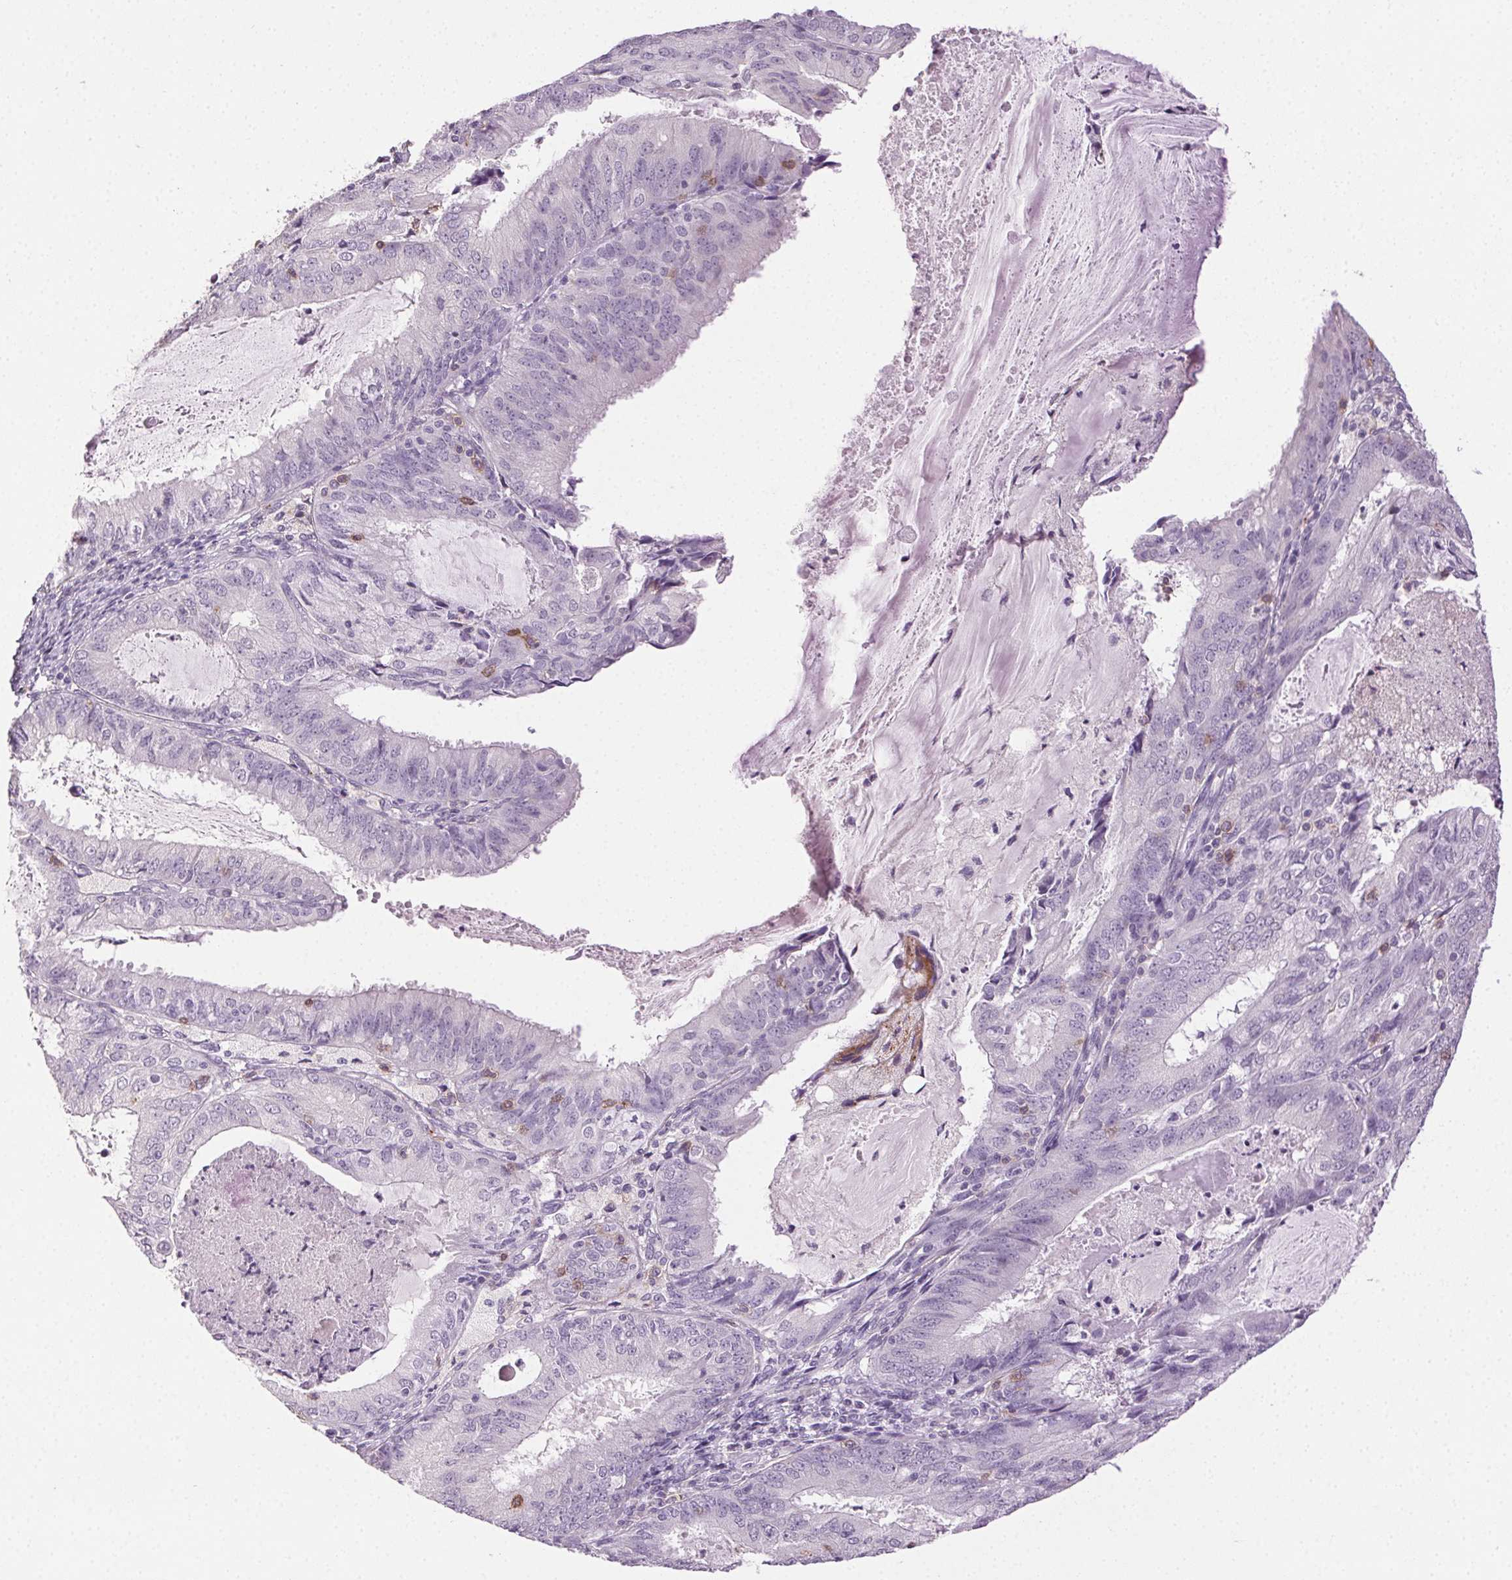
{"staining": {"intensity": "negative", "quantity": "none", "location": "none"}, "tissue": "endometrial cancer", "cell_type": "Tumor cells", "image_type": "cancer", "snomed": [{"axis": "morphology", "description": "Adenocarcinoma, NOS"}, {"axis": "topography", "description": "Endometrium"}], "caption": "Micrograph shows no significant protein expression in tumor cells of endometrial cancer.", "gene": "AKAP5", "patient": {"sex": "female", "age": 57}}